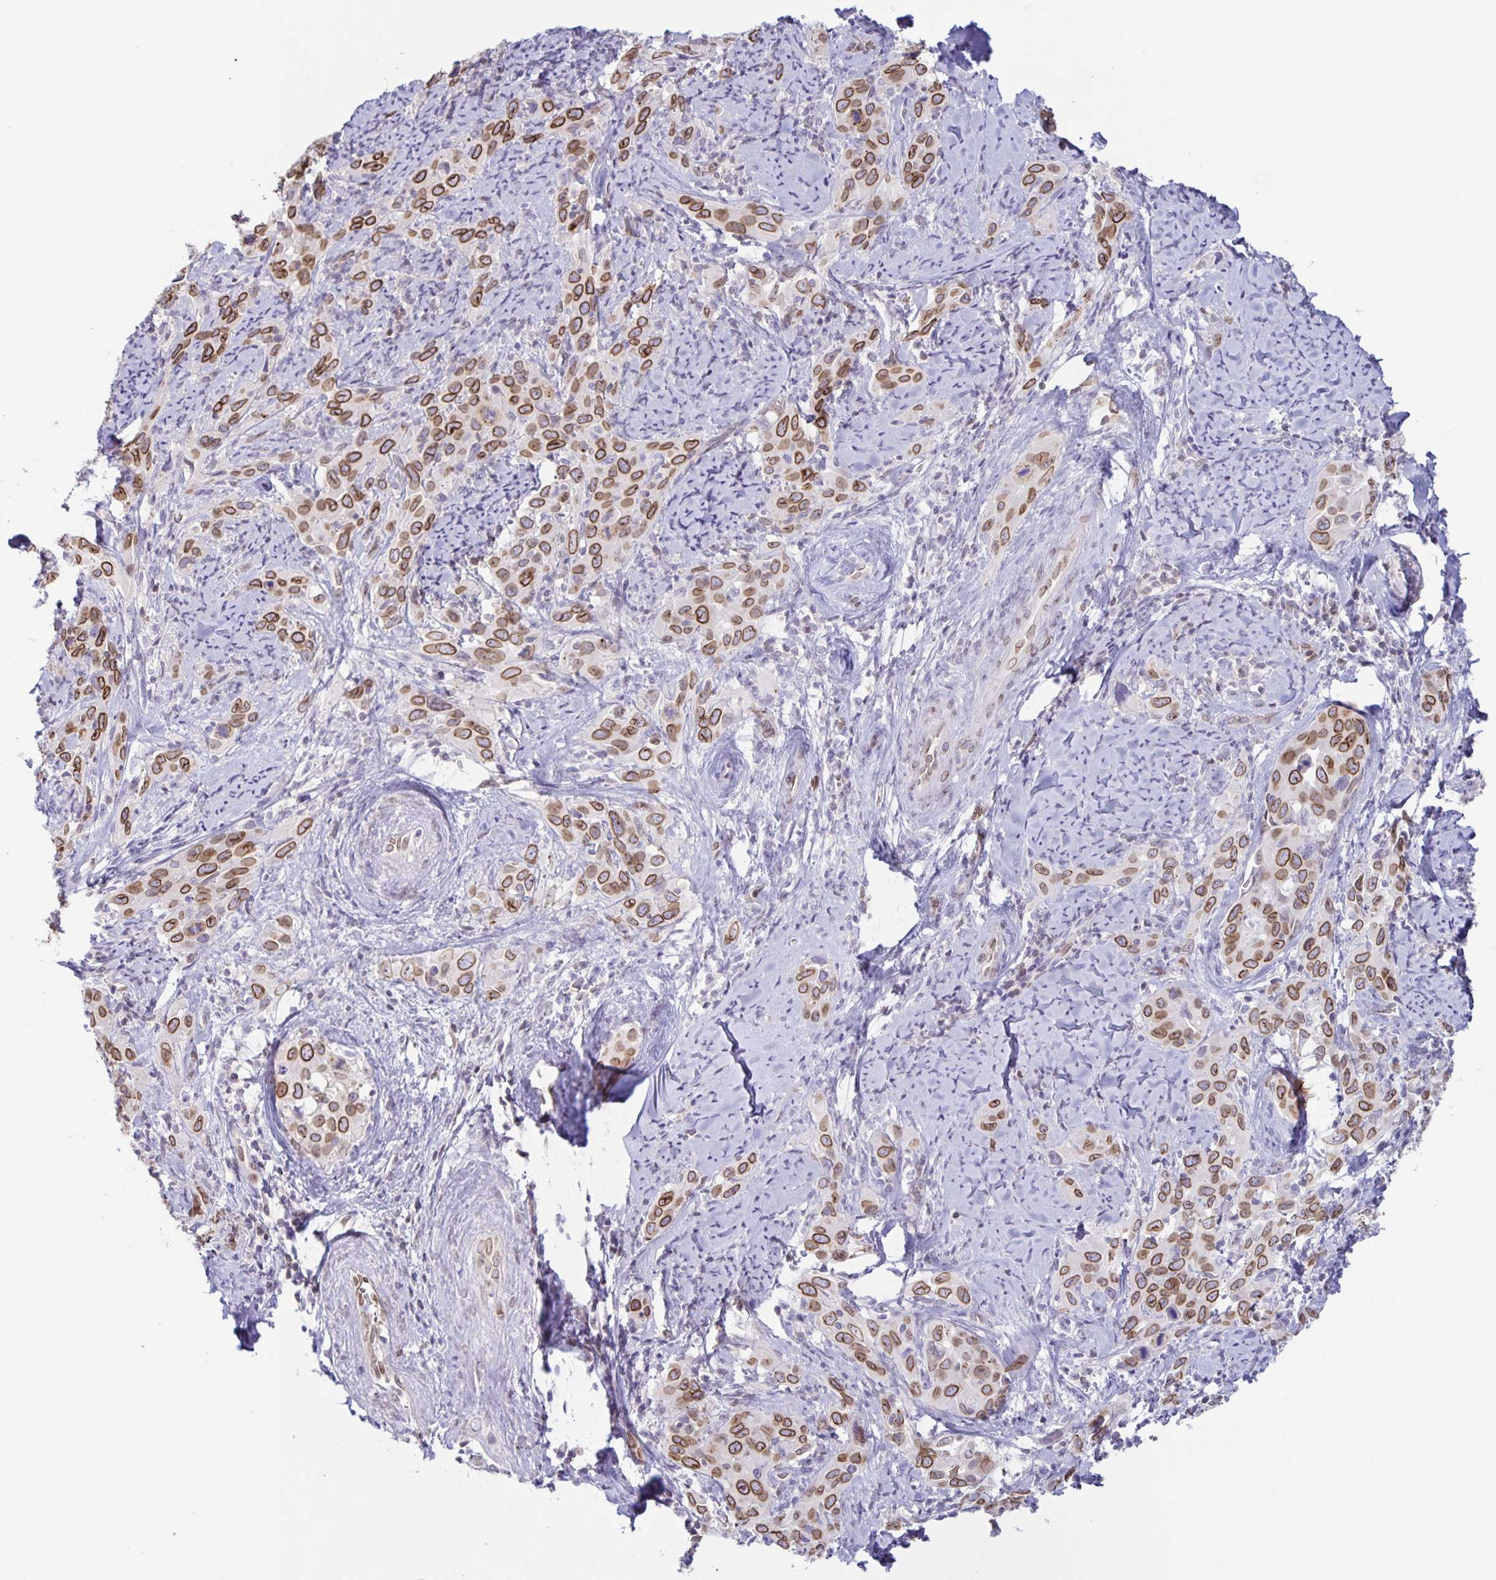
{"staining": {"intensity": "strong", "quantity": ">75%", "location": "cytoplasmic/membranous,nuclear"}, "tissue": "cervical cancer", "cell_type": "Tumor cells", "image_type": "cancer", "snomed": [{"axis": "morphology", "description": "Squamous cell carcinoma, NOS"}, {"axis": "topography", "description": "Cervix"}], "caption": "Protein staining of cervical squamous cell carcinoma tissue demonstrates strong cytoplasmic/membranous and nuclear positivity in approximately >75% of tumor cells. (Brightfield microscopy of DAB IHC at high magnification).", "gene": "SYNE2", "patient": {"sex": "female", "age": 51}}